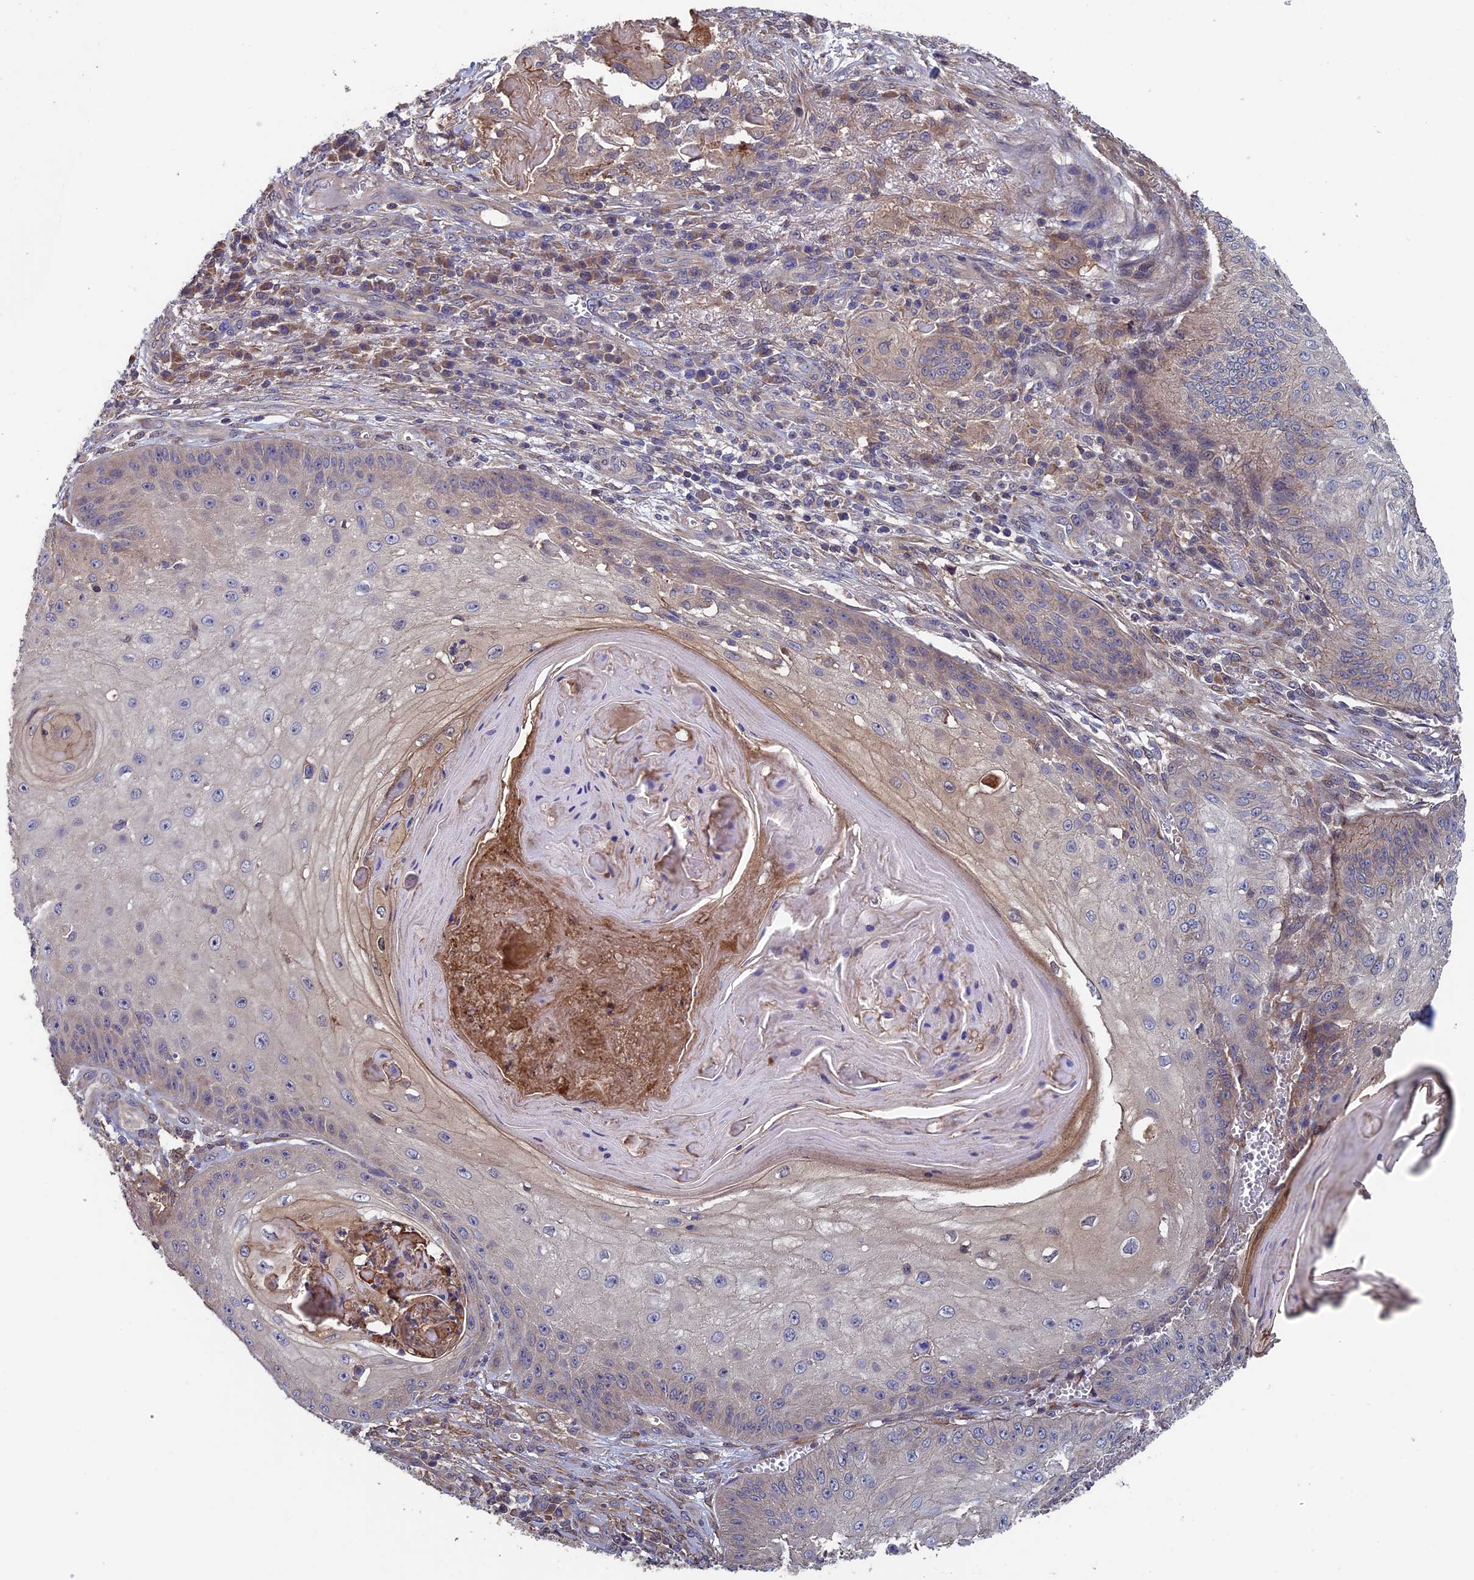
{"staining": {"intensity": "negative", "quantity": "none", "location": "none"}, "tissue": "skin cancer", "cell_type": "Tumor cells", "image_type": "cancer", "snomed": [{"axis": "morphology", "description": "Squamous cell carcinoma, NOS"}, {"axis": "topography", "description": "Skin"}], "caption": "Immunohistochemistry (IHC) of skin cancer displays no staining in tumor cells.", "gene": "LCMT1", "patient": {"sex": "male", "age": 70}}